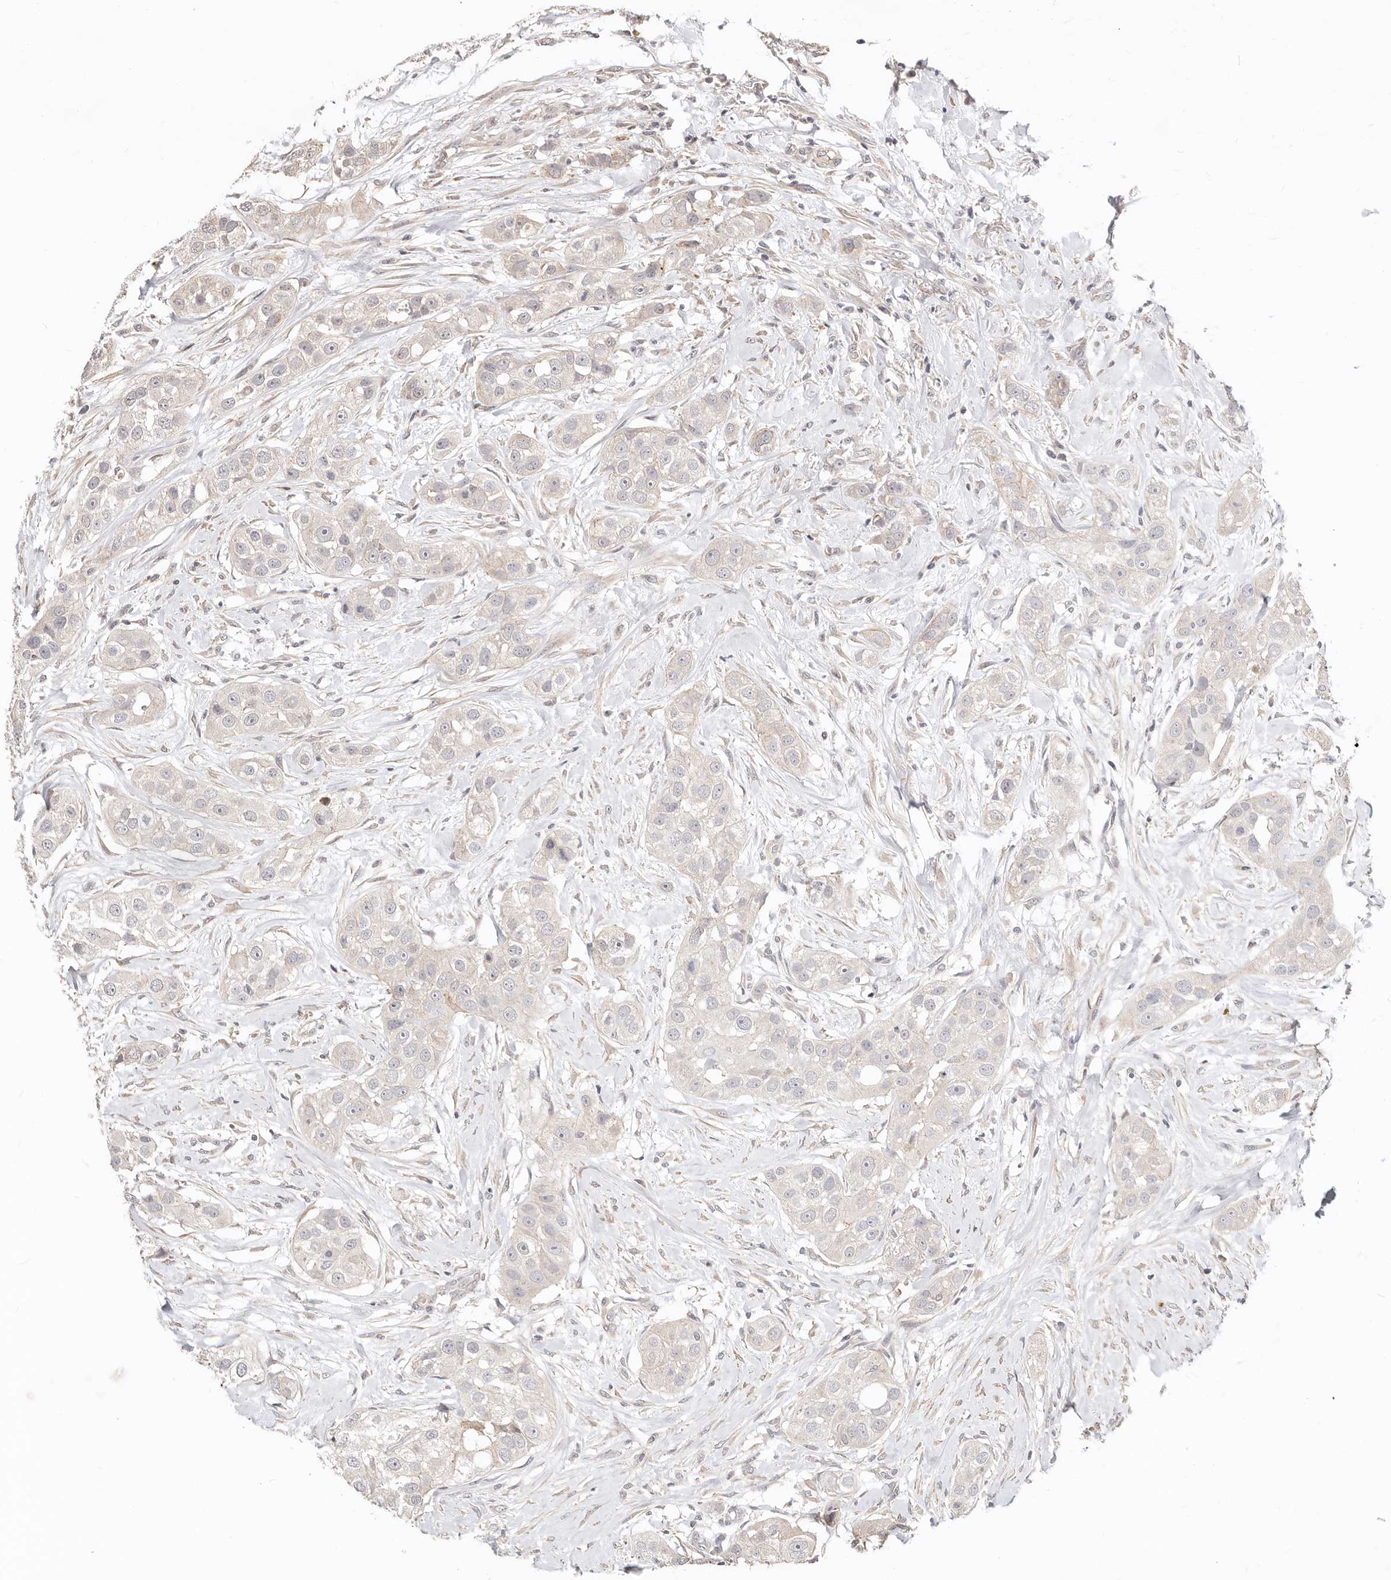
{"staining": {"intensity": "negative", "quantity": "none", "location": "none"}, "tissue": "head and neck cancer", "cell_type": "Tumor cells", "image_type": "cancer", "snomed": [{"axis": "morphology", "description": "Normal tissue, NOS"}, {"axis": "morphology", "description": "Squamous cell carcinoma, NOS"}, {"axis": "topography", "description": "Skeletal muscle"}, {"axis": "topography", "description": "Head-Neck"}], "caption": "This is an immunohistochemistry photomicrograph of human head and neck cancer. There is no positivity in tumor cells.", "gene": "ZRANB1", "patient": {"sex": "male", "age": 51}}